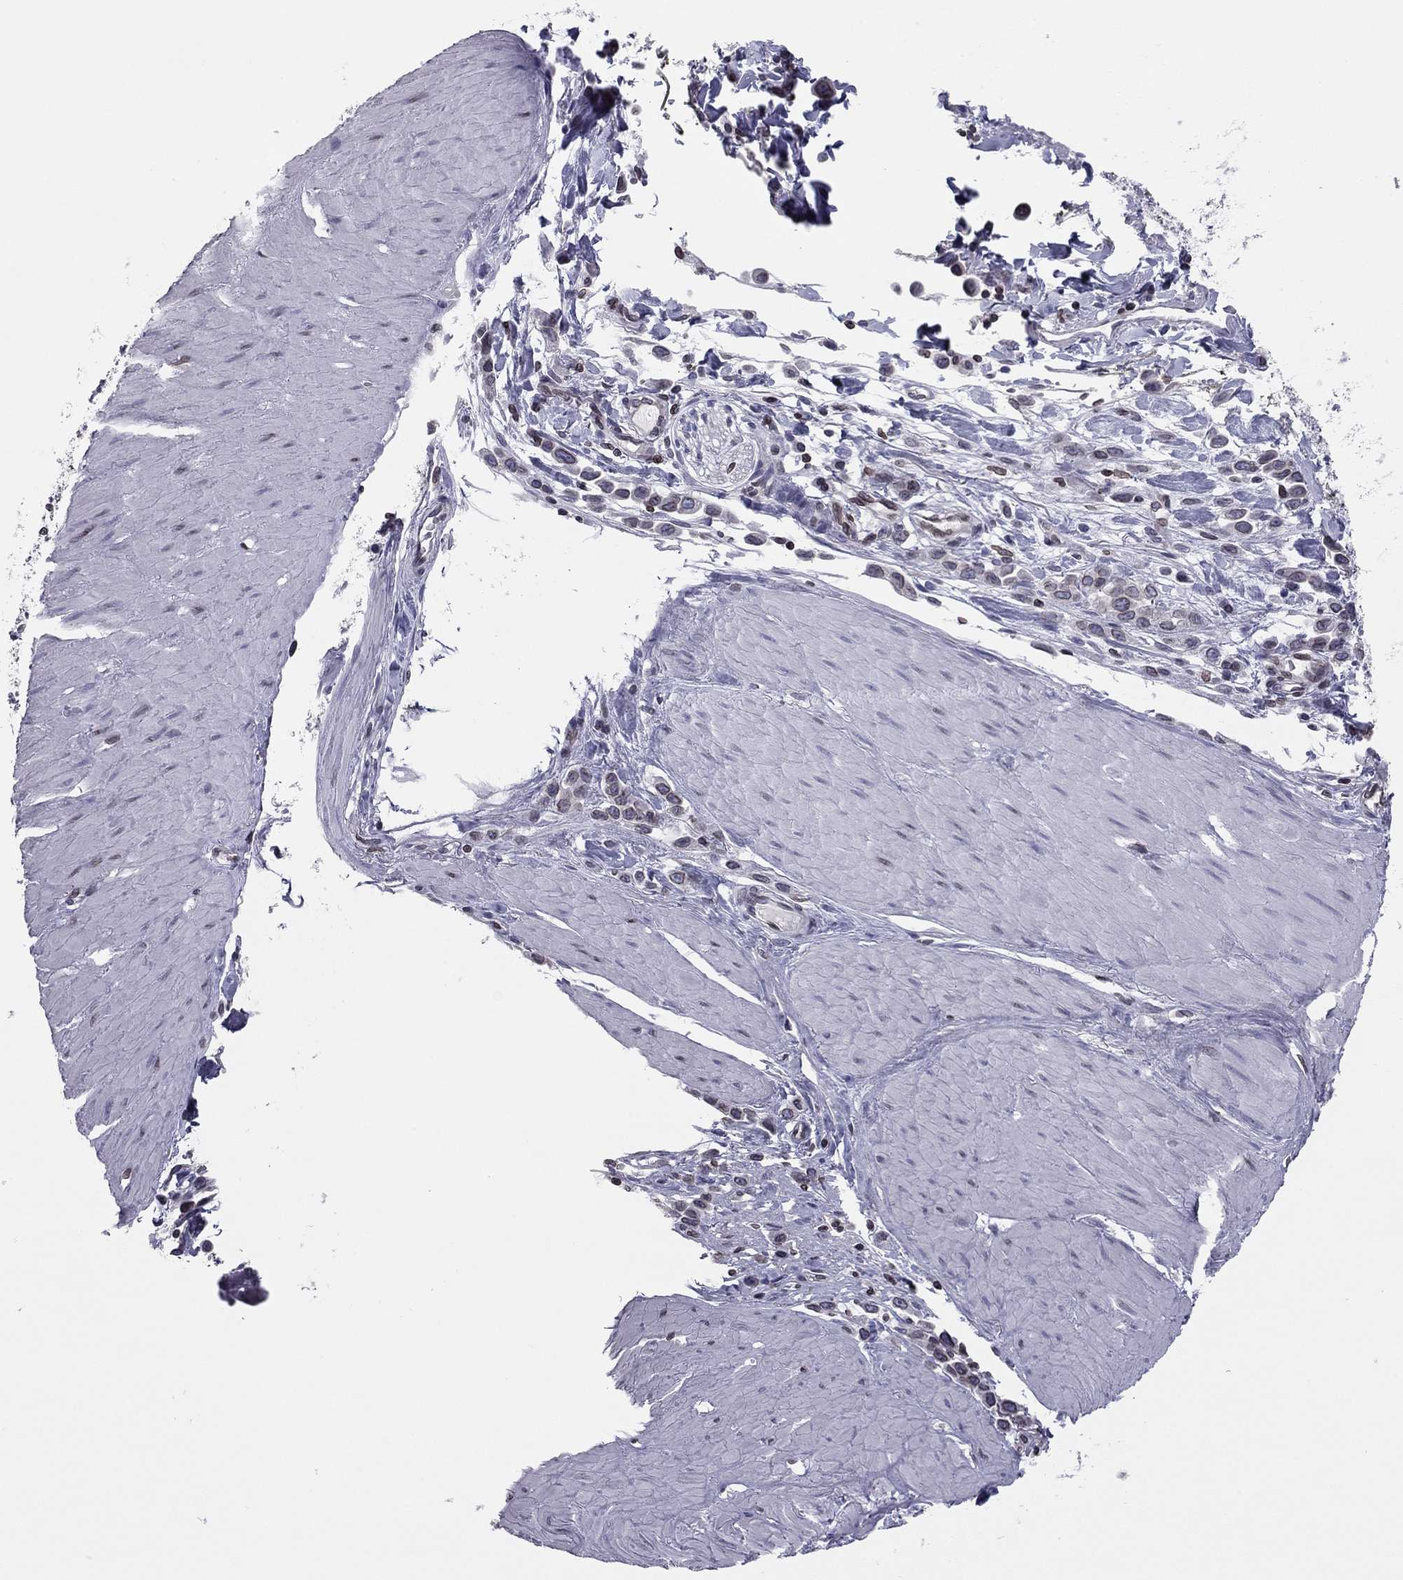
{"staining": {"intensity": "moderate", "quantity": "<25%", "location": "cytoplasmic/membranous,nuclear"}, "tissue": "stomach cancer", "cell_type": "Tumor cells", "image_type": "cancer", "snomed": [{"axis": "morphology", "description": "Adenocarcinoma, NOS"}, {"axis": "topography", "description": "Stomach"}], "caption": "A micrograph of stomach adenocarcinoma stained for a protein shows moderate cytoplasmic/membranous and nuclear brown staining in tumor cells.", "gene": "ESPL1", "patient": {"sex": "male", "age": 47}}